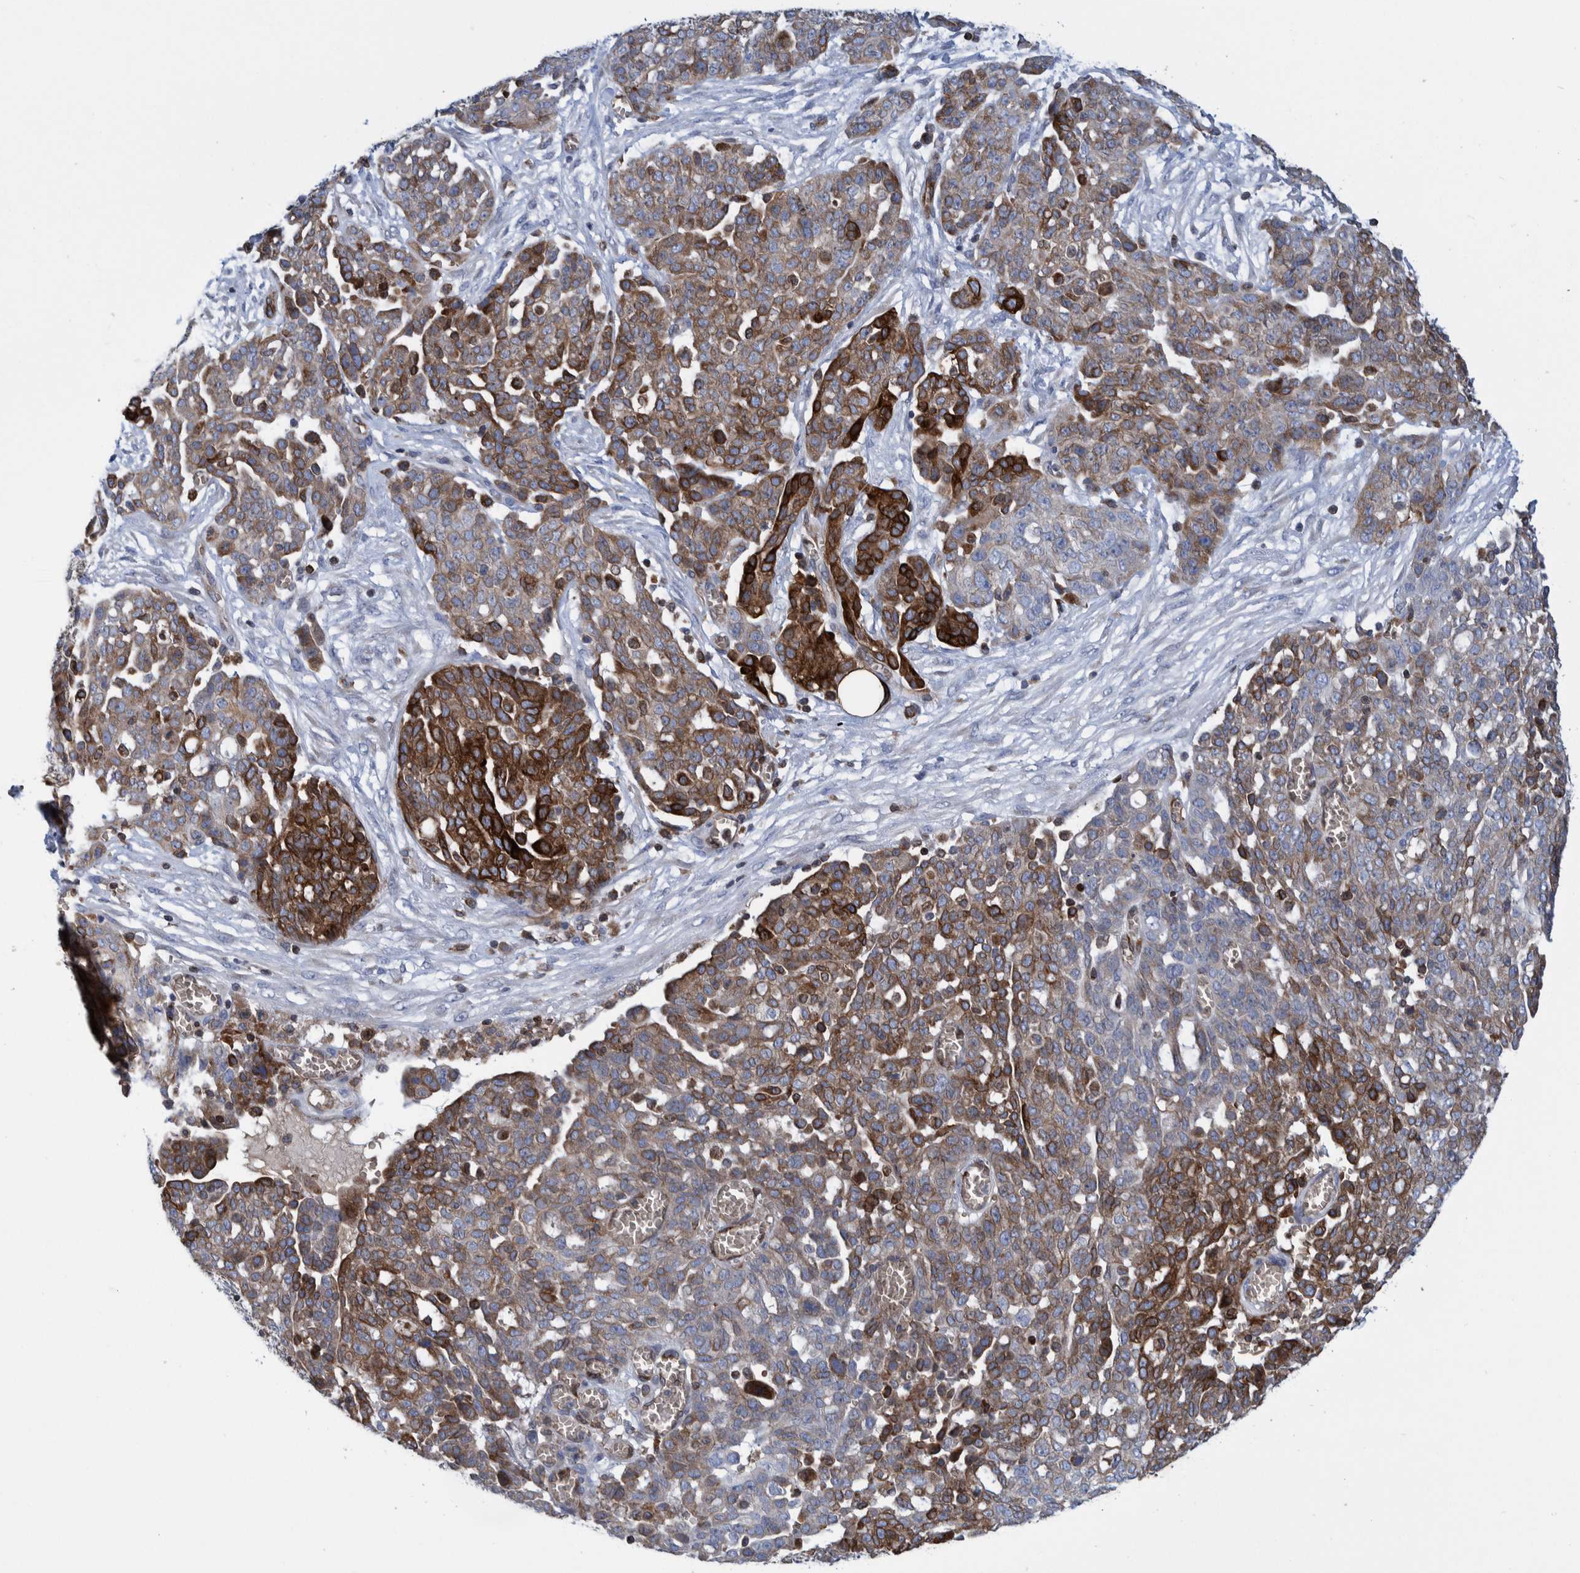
{"staining": {"intensity": "moderate", "quantity": ">75%", "location": "cytoplasmic/membranous"}, "tissue": "ovarian cancer", "cell_type": "Tumor cells", "image_type": "cancer", "snomed": [{"axis": "morphology", "description": "Cystadenocarcinoma, serous, NOS"}, {"axis": "topography", "description": "Soft tissue"}, {"axis": "topography", "description": "Ovary"}], "caption": "DAB (3,3'-diaminobenzidine) immunohistochemical staining of serous cystadenocarcinoma (ovarian) exhibits moderate cytoplasmic/membranous protein staining in approximately >75% of tumor cells. (IHC, brightfield microscopy, high magnification).", "gene": "THEM6", "patient": {"sex": "female", "age": 57}}